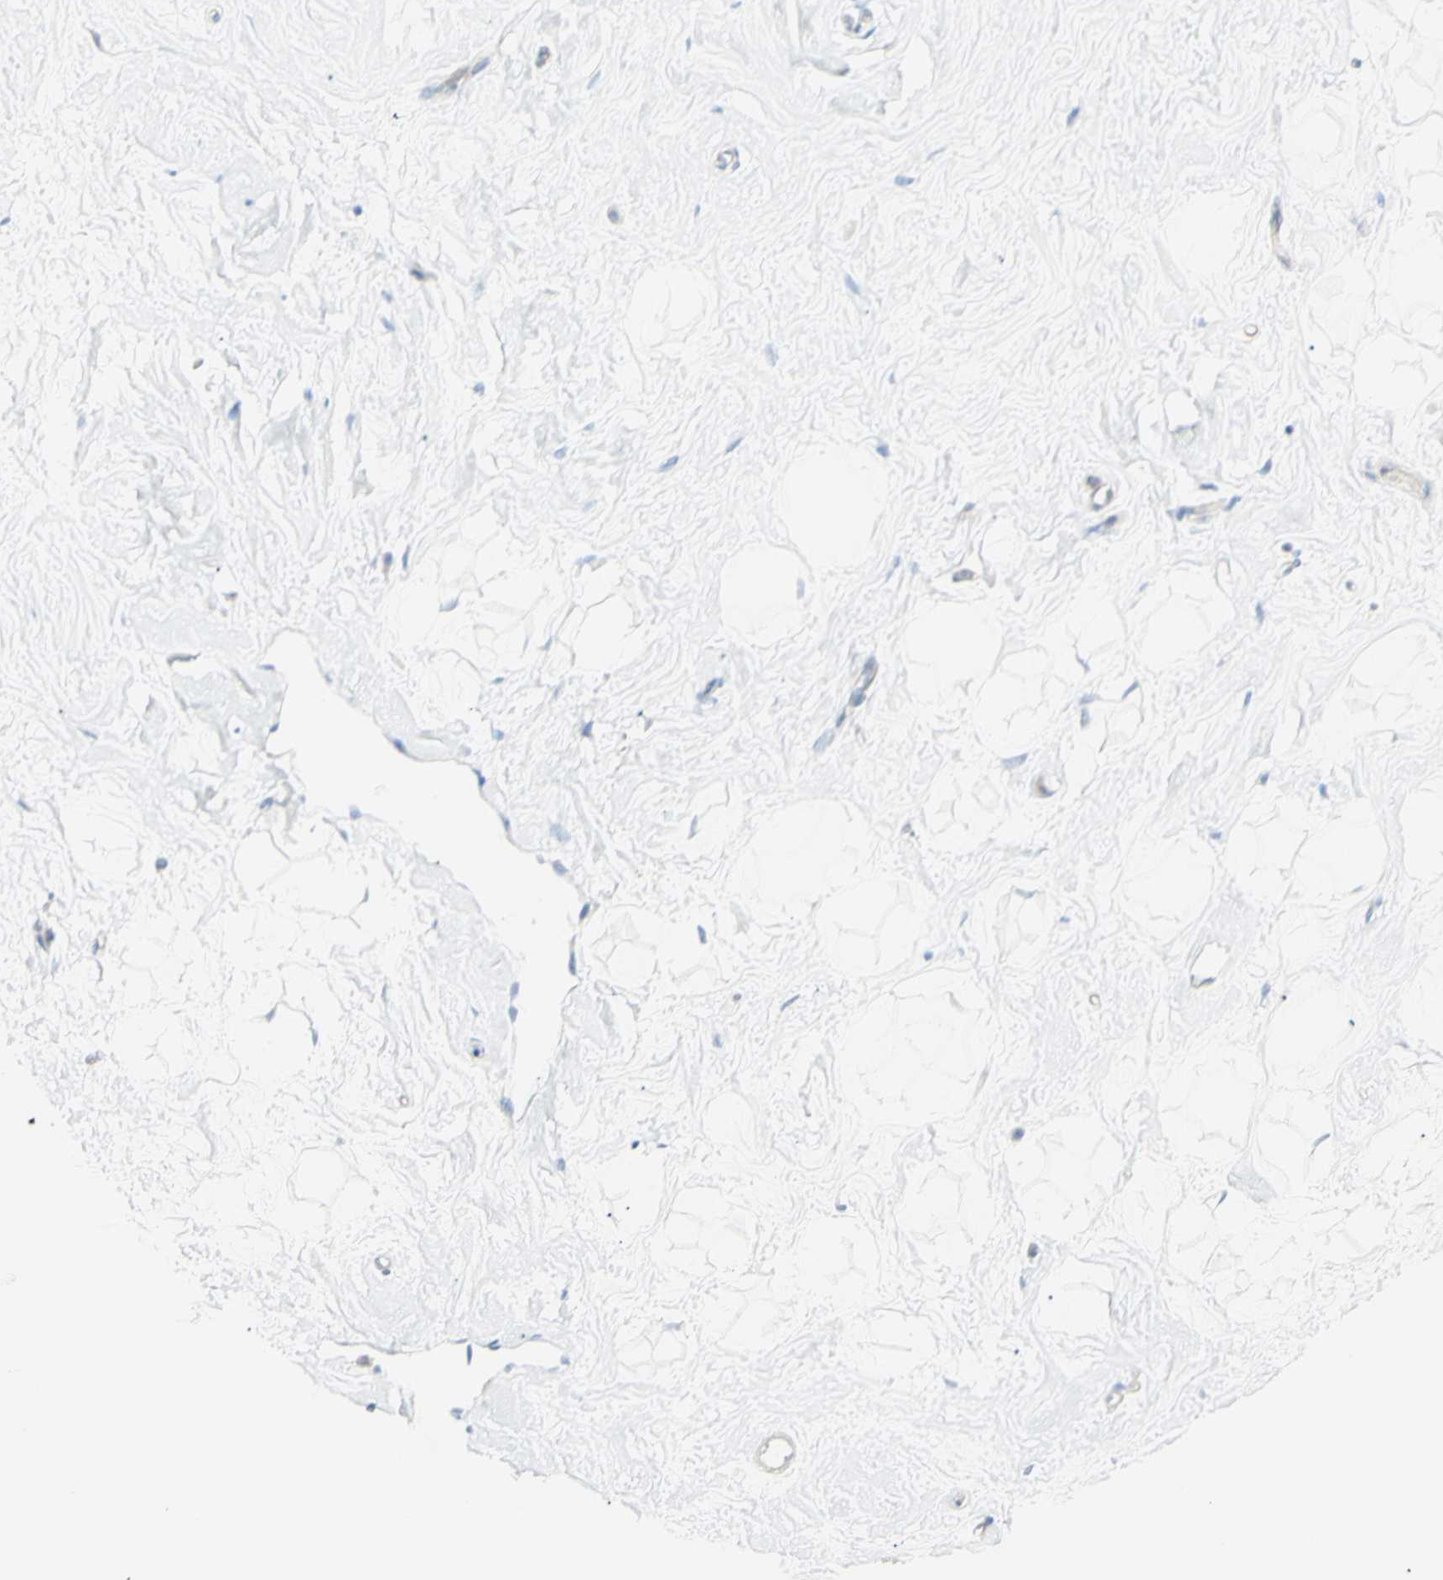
{"staining": {"intensity": "negative", "quantity": "none", "location": "none"}, "tissue": "breast", "cell_type": "Adipocytes", "image_type": "normal", "snomed": [{"axis": "morphology", "description": "Normal tissue, NOS"}, {"axis": "topography", "description": "Breast"}], "caption": "Breast stained for a protein using immunohistochemistry (IHC) reveals no positivity adipocytes.", "gene": "NDST4", "patient": {"sex": "female", "age": 23}}